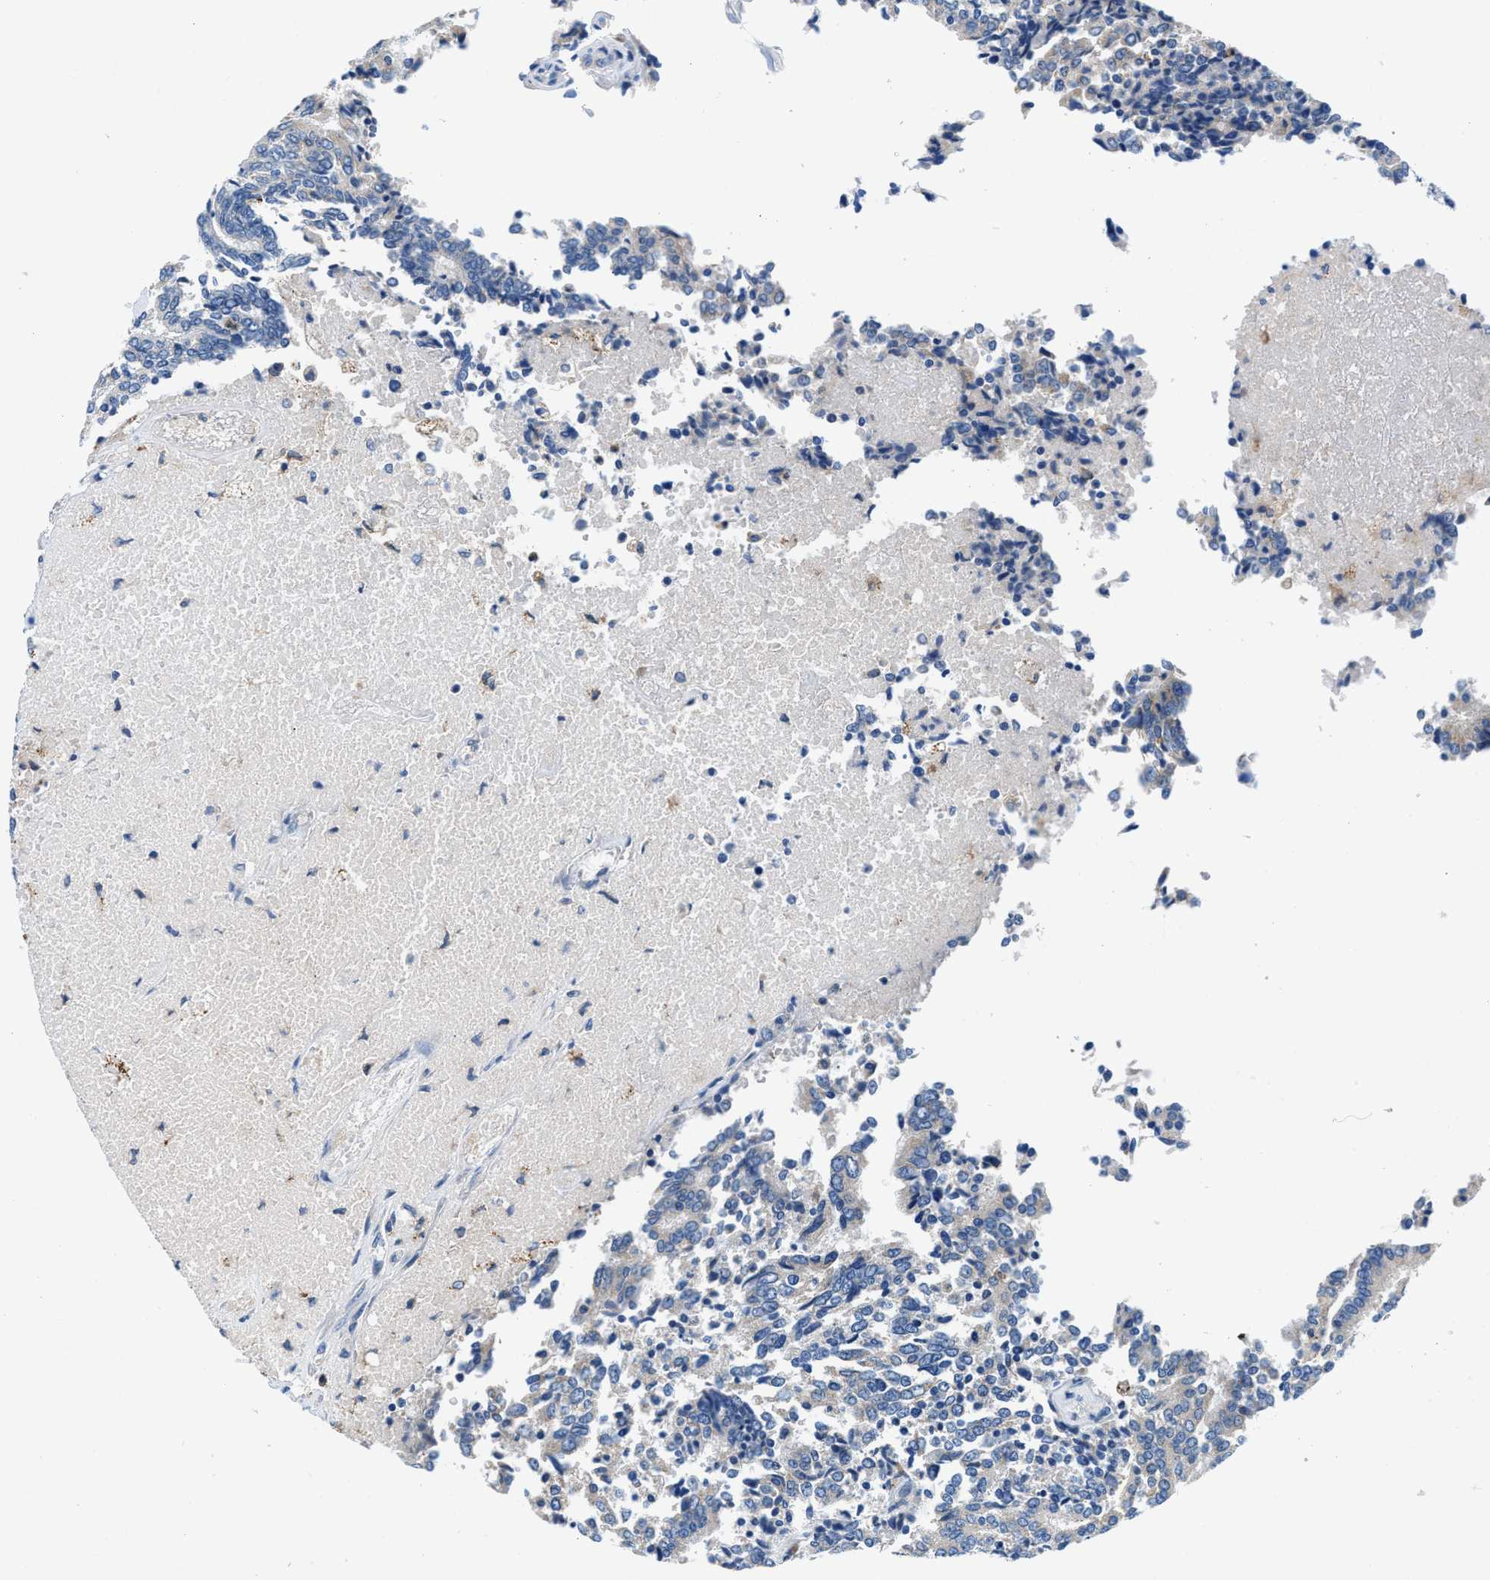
{"staining": {"intensity": "negative", "quantity": "none", "location": "none"}, "tissue": "prostate cancer", "cell_type": "Tumor cells", "image_type": "cancer", "snomed": [{"axis": "morphology", "description": "Normal tissue, NOS"}, {"axis": "morphology", "description": "Adenocarcinoma, High grade"}, {"axis": "topography", "description": "Prostate"}, {"axis": "topography", "description": "Seminal veicle"}], "caption": "Tumor cells show no significant protein staining in prostate cancer (adenocarcinoma (high-grade)).", "gene": "ADGRE3", "patient": {"sex": "male", "age": 55}}